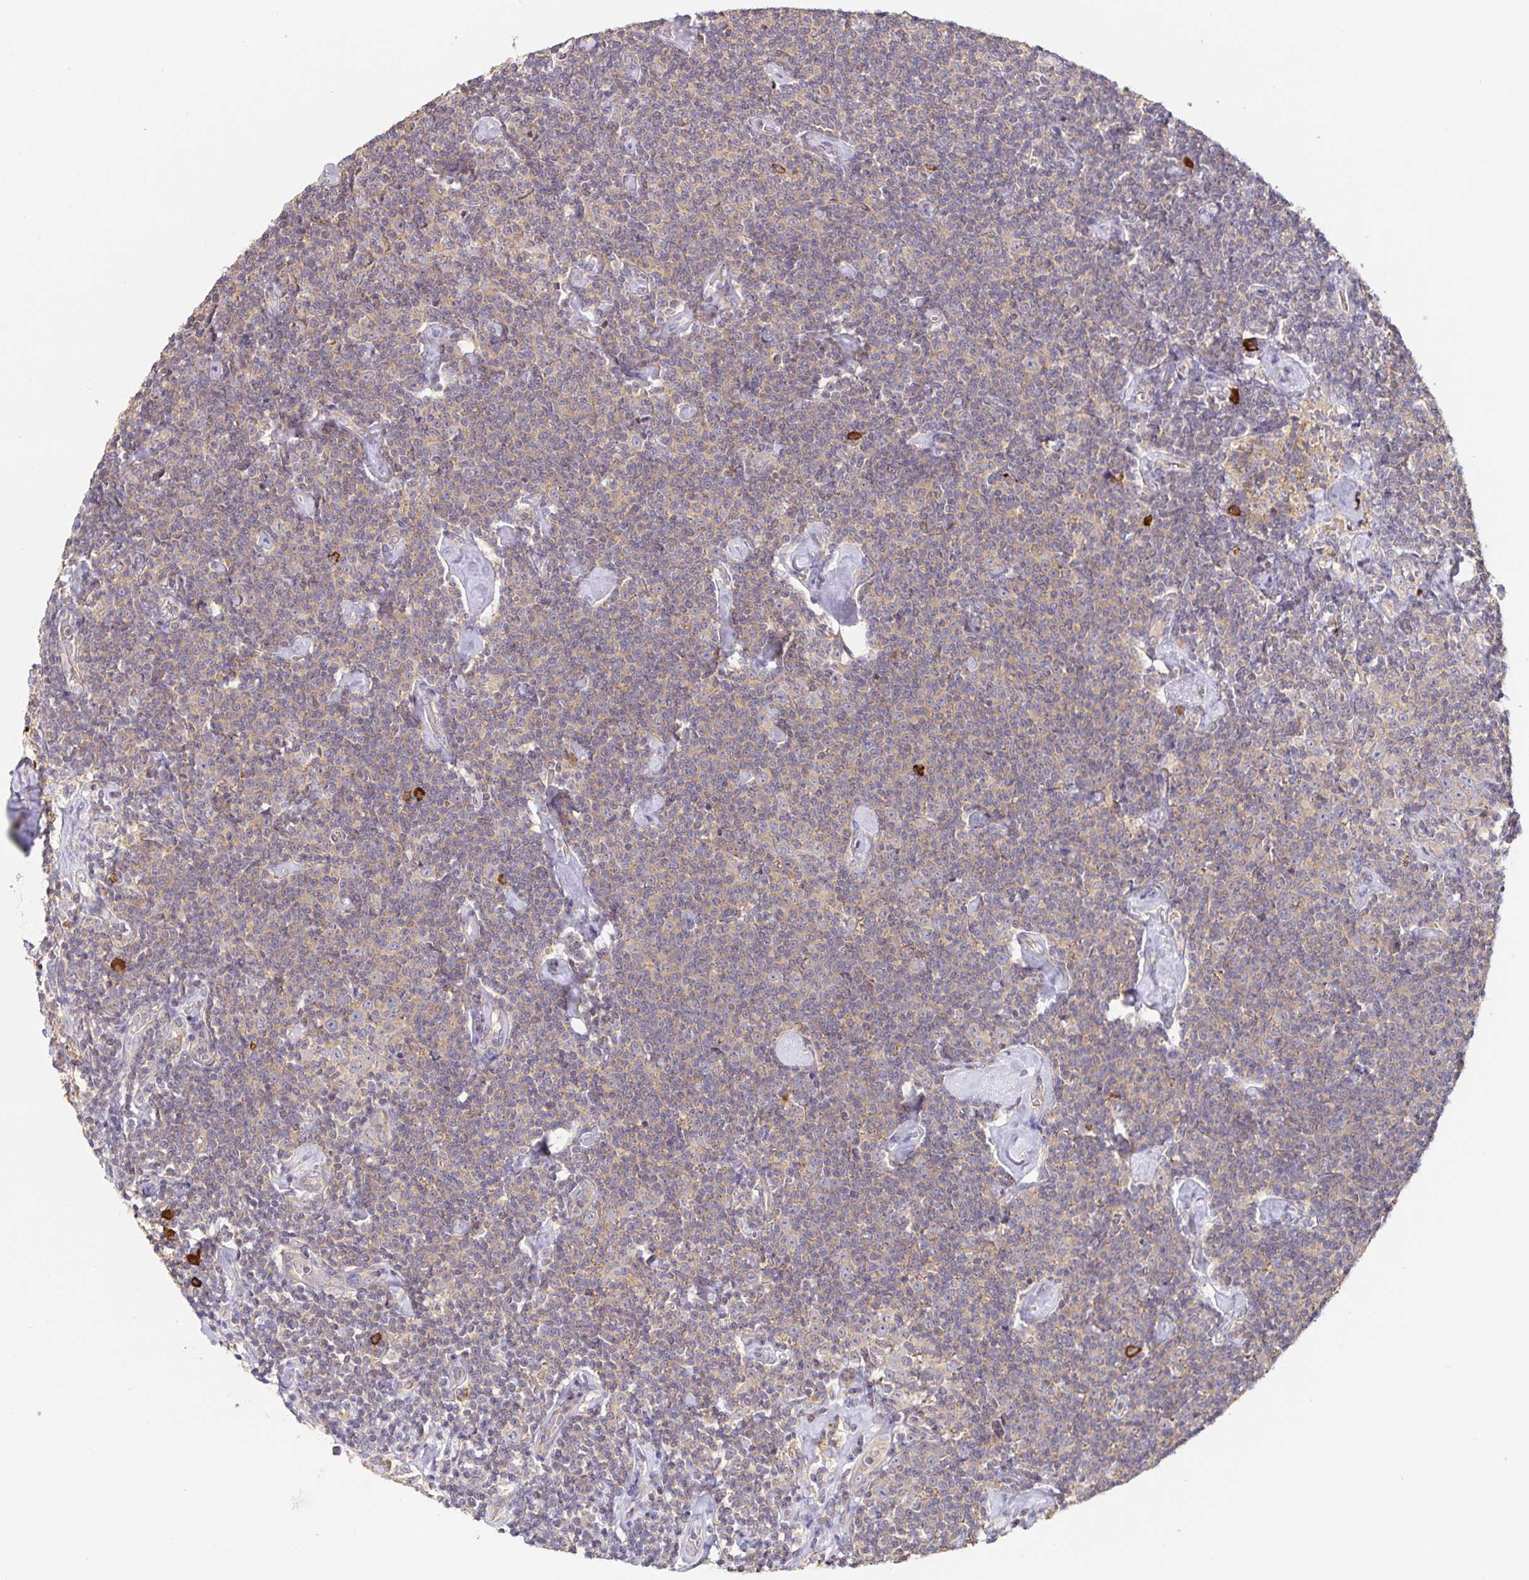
{"staining": {"intensity": "negative", "quantity": "none", "location": "none"}, "tissue": "lymphoma", "cell_type": "Tumor cells", "image_type": "cancer", "snomed": [{"axis": "morphology", "description": "Malignant lymphoma, non-Hodgkin's type, Low grade"}, {"axis": "topography", "description": "Lymph node"}], "caption": "Tumor cells are negative for protein expression in human malignant lymphoma, non-Hodgkin's type (low-grade).", "gene": "HAGH", "patient": {"sex": "male", "age": 81}}